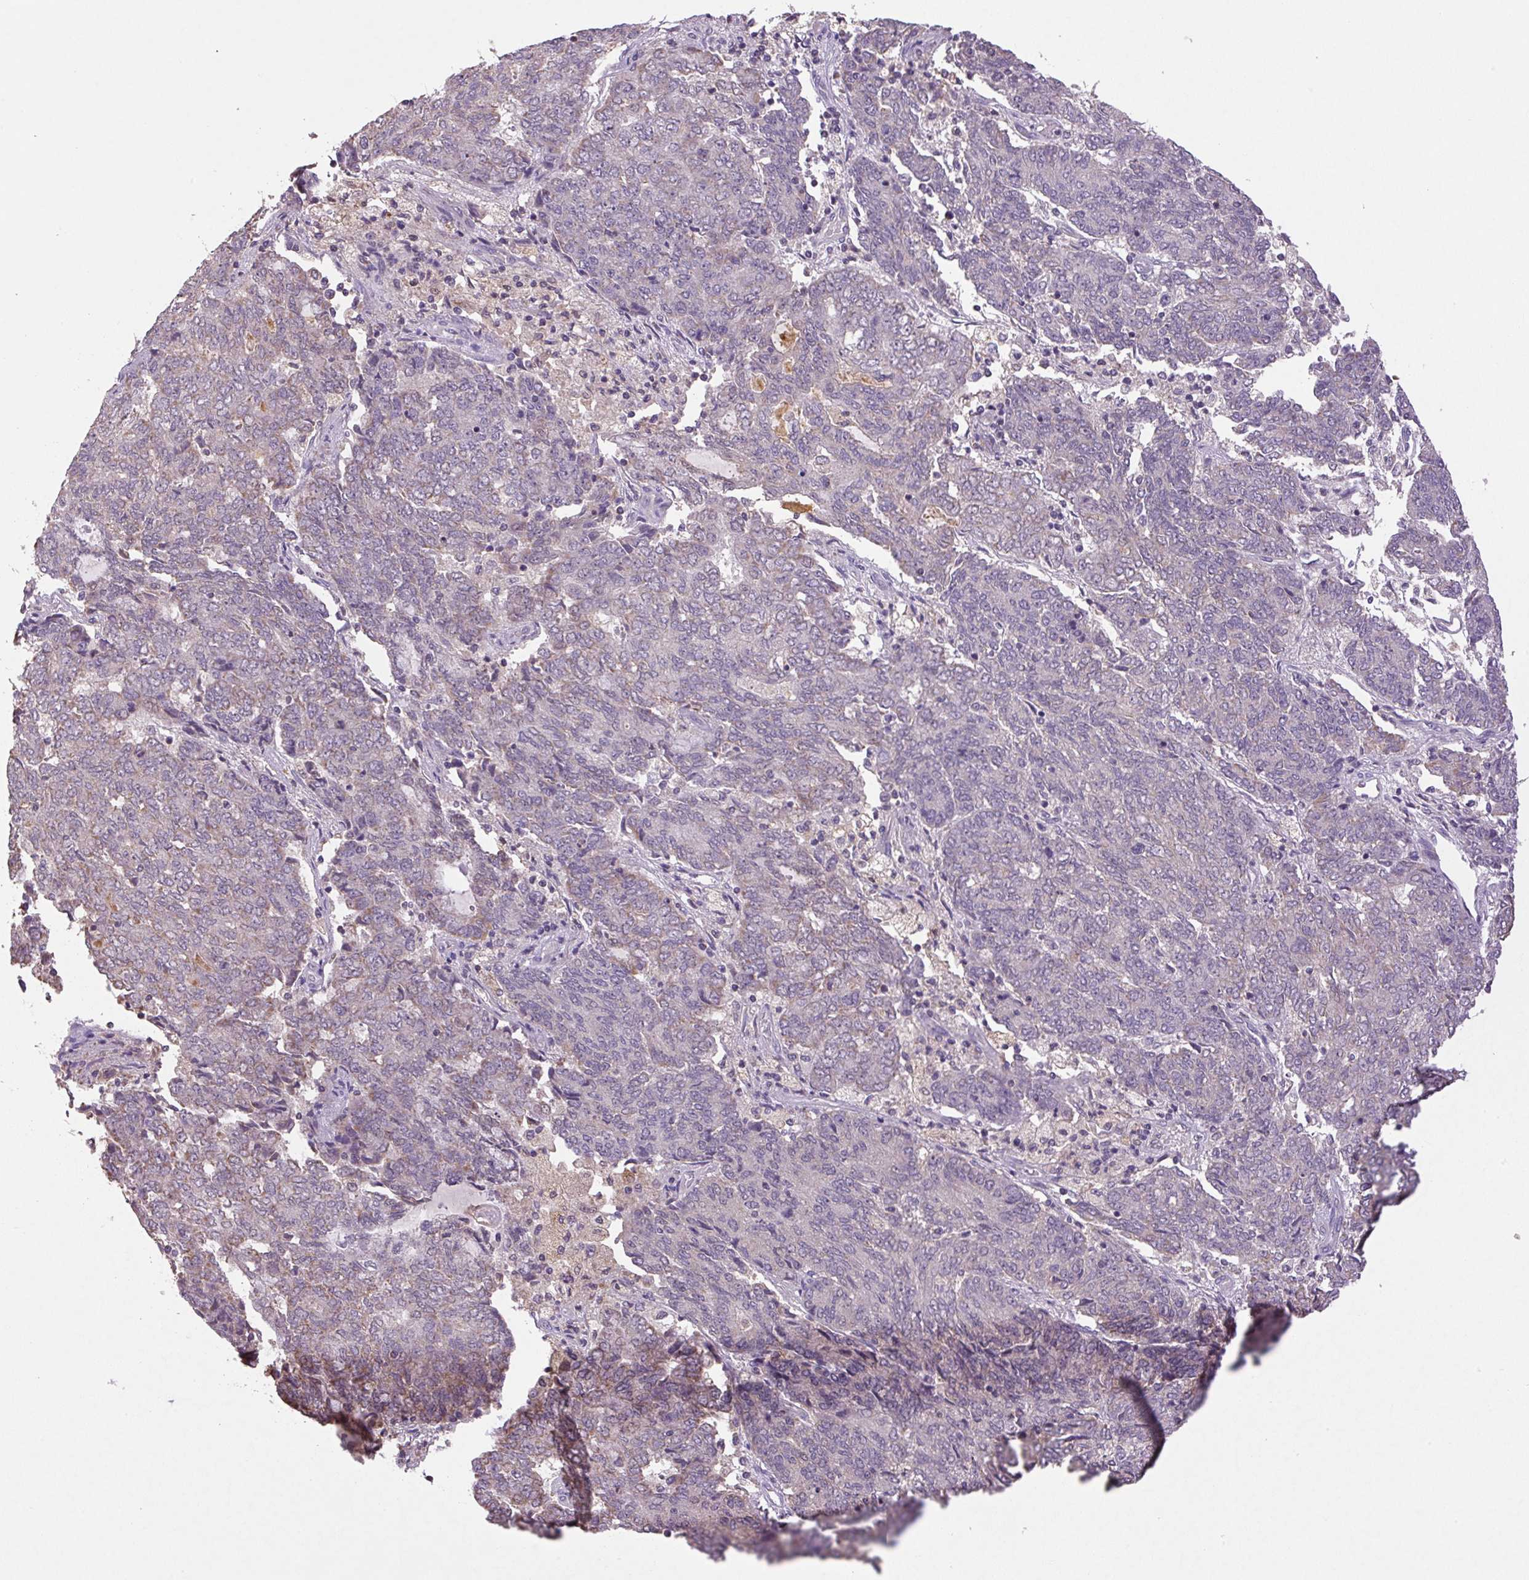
{"staining": {"intensity": "weak", "quantity": "<25%", "location": "cytoplasmic/membranous"}, "tissue": "endometrial cancer", "cell_type": "Tumor cells", "image_type": "cancer", "snomed": [{"axis": "morphology", "description": "Adenocarcinoma, NOS"}, {"axis": "topography", "description": "Endometrium"}], "caption": "DAB (3,3'-diaminobenzidine) immunohistochemical staining of endometrial adenocarcinoma demonstrates no significant expression in tumor cells.", "gene": "SGF29", "patient": {"sex": "female", "age": 80}}